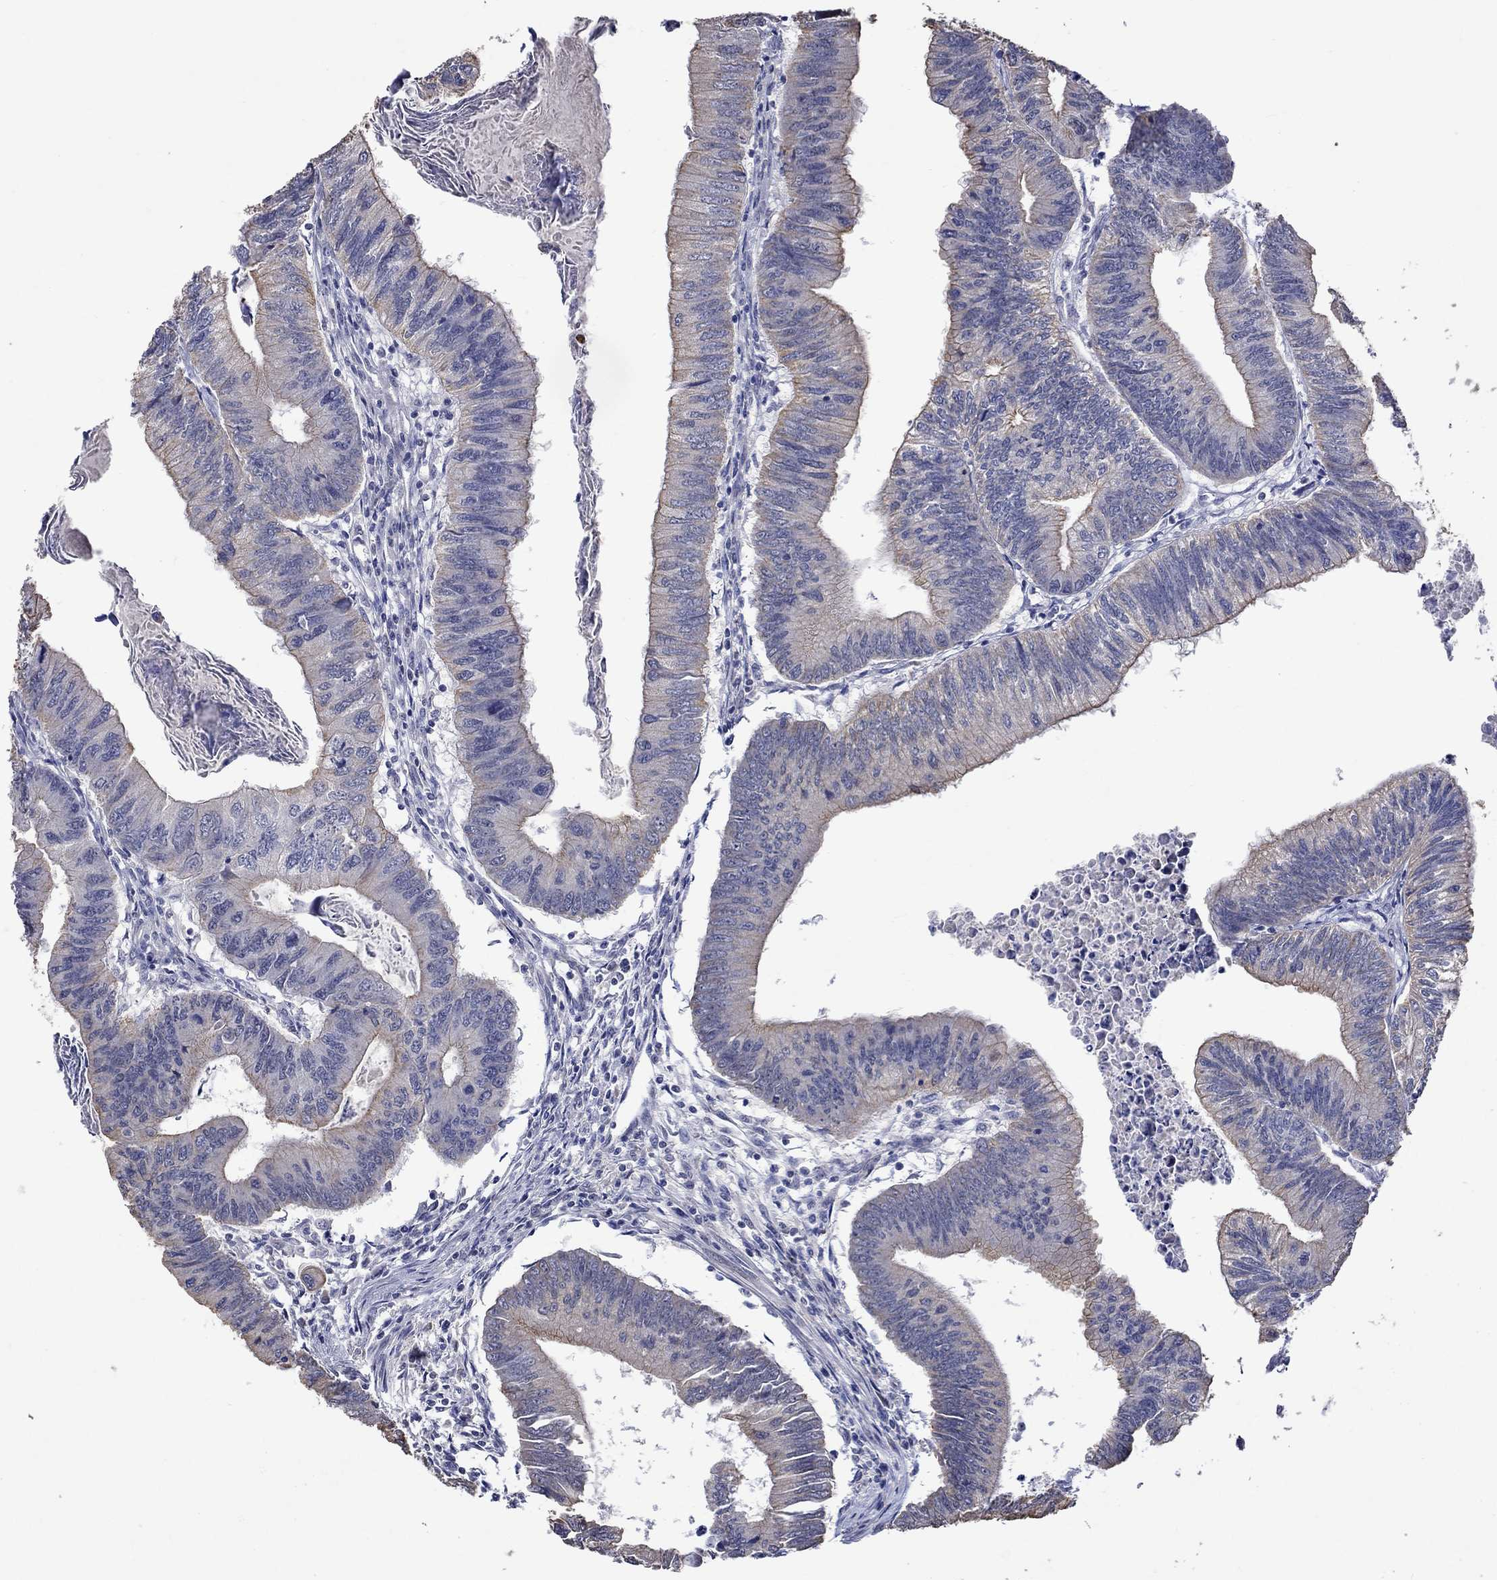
{"staining": {"intensity": "moderate", "quantity": "<25%", "location": "cytoplasmic/membranous"}, "tissue": "colorectal cancer", "cell_type": "Tumor cells", "image_type": "cancer", "snomed": [{"axis": "morphology", "description": "Adenocarcinoma, NOS"}, {"axis": "topography", "description": "Colon"}], "caption": "Immunohistochemistry staining of colorectal adenocarcinoma, which reveals low levels of moderate cytoplasmic/membranous staining in about <25% of tumor cells indicating moderate cytoplasmic/membranous protein expression. The staining was performed using DAB (brown) for protein detection and nuclei were counterstained in hematoxylin (blue).", "gene": "DDX3Y", "patient": {"sex": "male", "age": 53}}